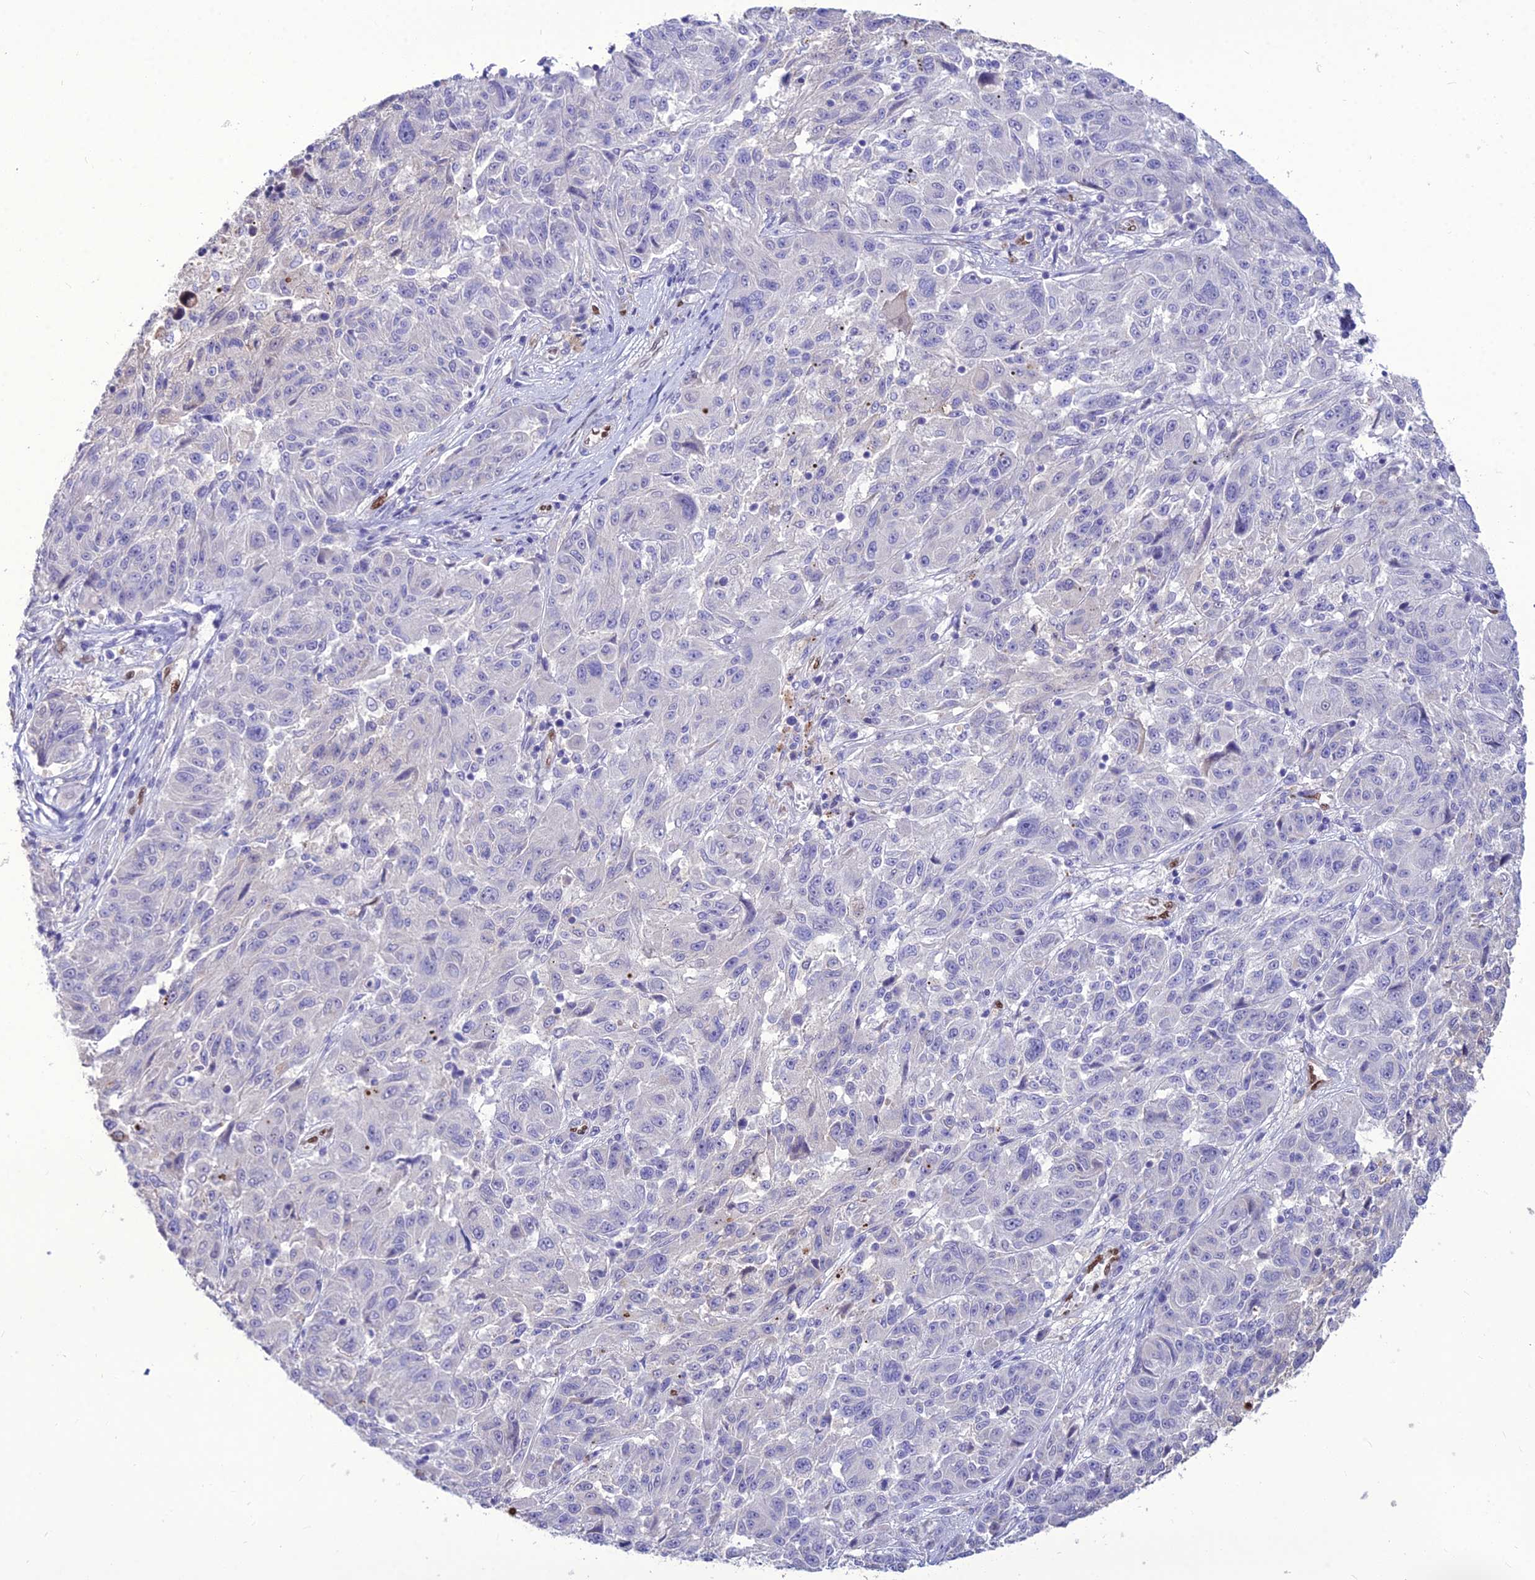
{"staining": {"intensity": "negative", "quantity": "none", "location": "none"}, "tissue": "melanoma", "cell_type": "Tumor cells", "image_type": "cancer", "snomed": [{"axis": "morphology", "description": "Malignant melanoma, NOS"}, {"axis": "topography", "description": "Skin"}], "caption": "Tumor cells are negative for brown protein staining in melanoma.", "gene": "NOVA2", "patient": {"sex": "male", "age": 53}}